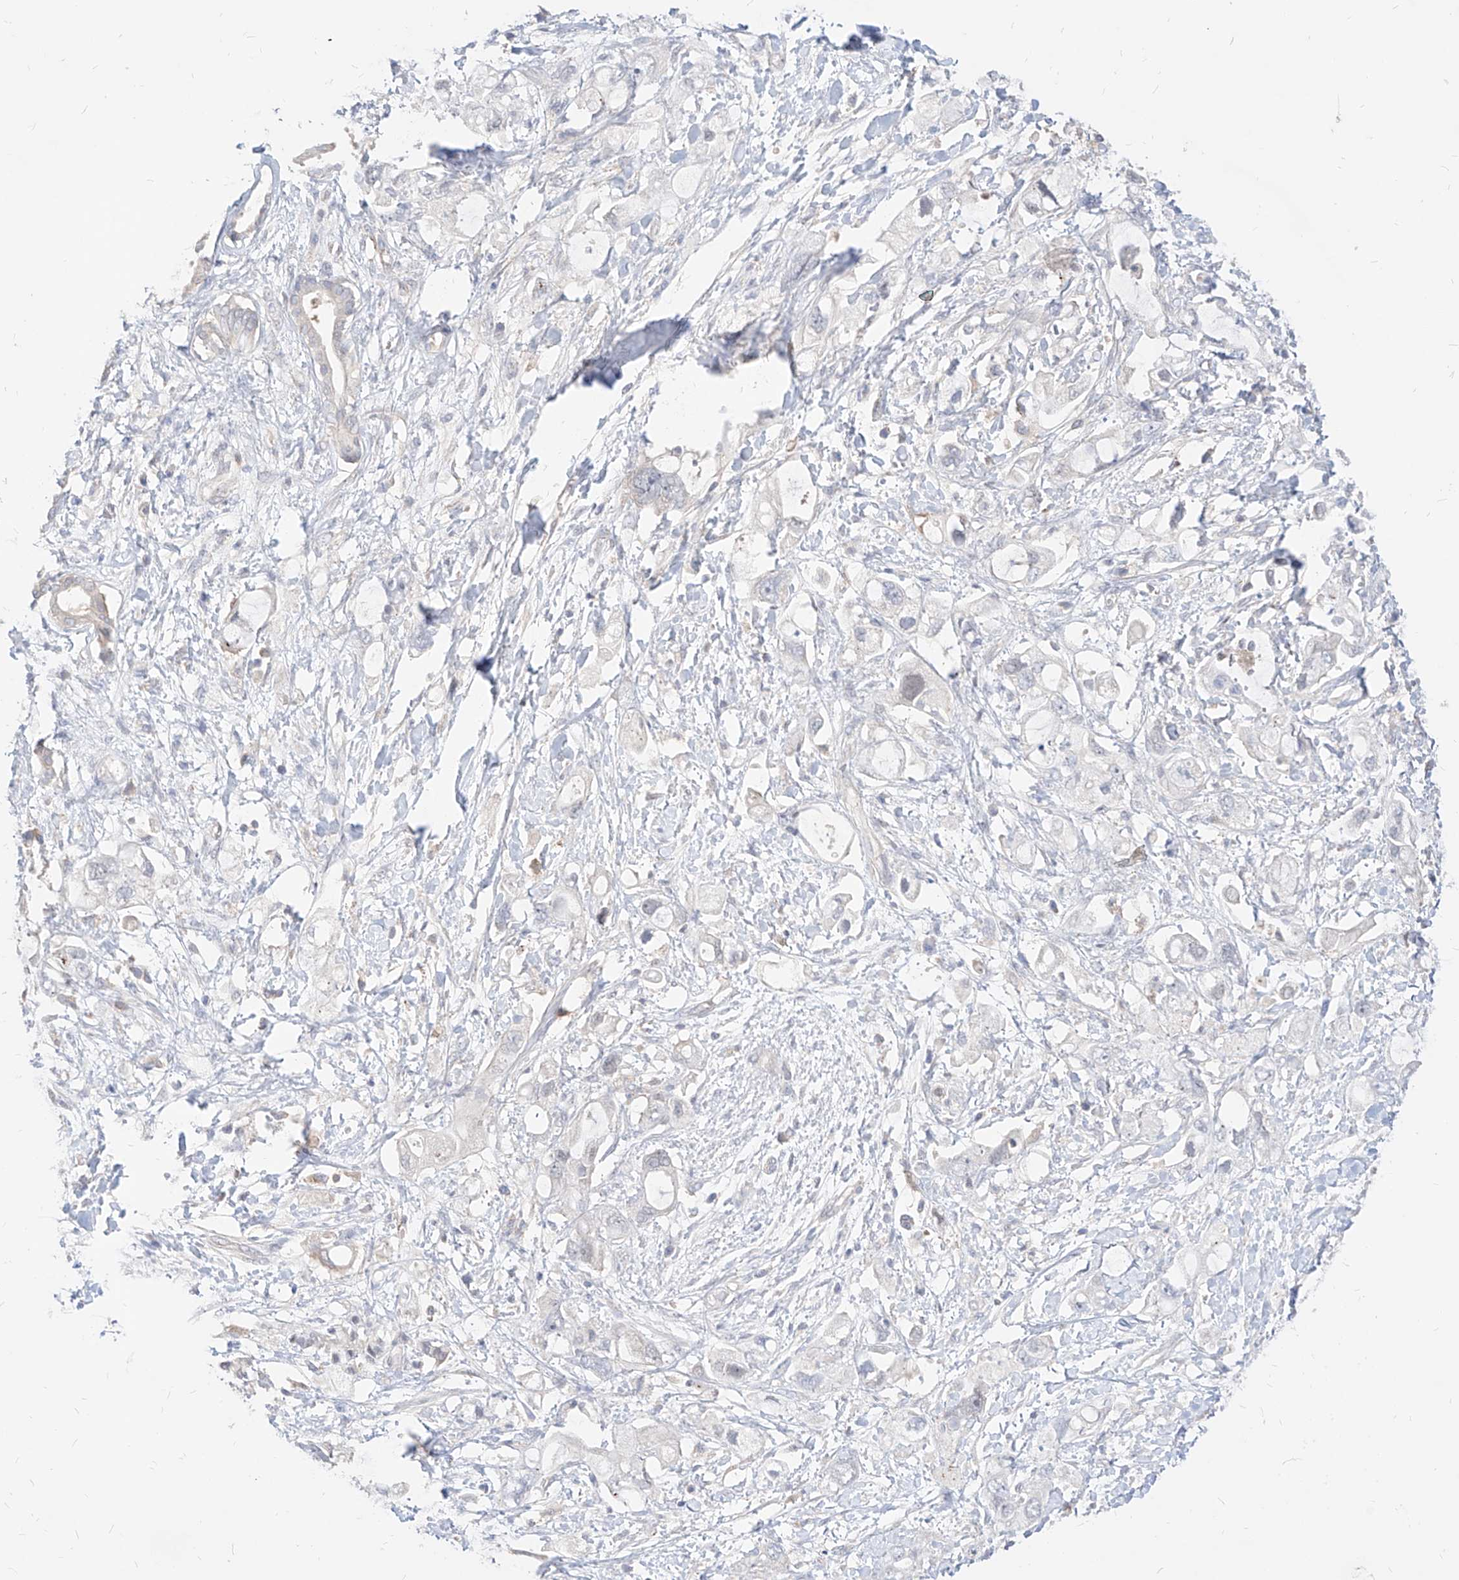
{"staining": {"intensity": "negative", "quantity": "none", "location": "none"}, "tissue": "pancreatic cancer", "cell_type": "Tumor cells", "image_type": "cancer", "snomed": [{"axis": "morphology", "description": "Adenocarcinoma, NOS"}, {"axis": "topography", "description": "Pancreas"}], "caption": "Tumor cells show no significant positivity in pancreatic cancer (adenocarcinoma).", "gene": "TSNAX", "patient": {"sex": "female", "age": 56}}